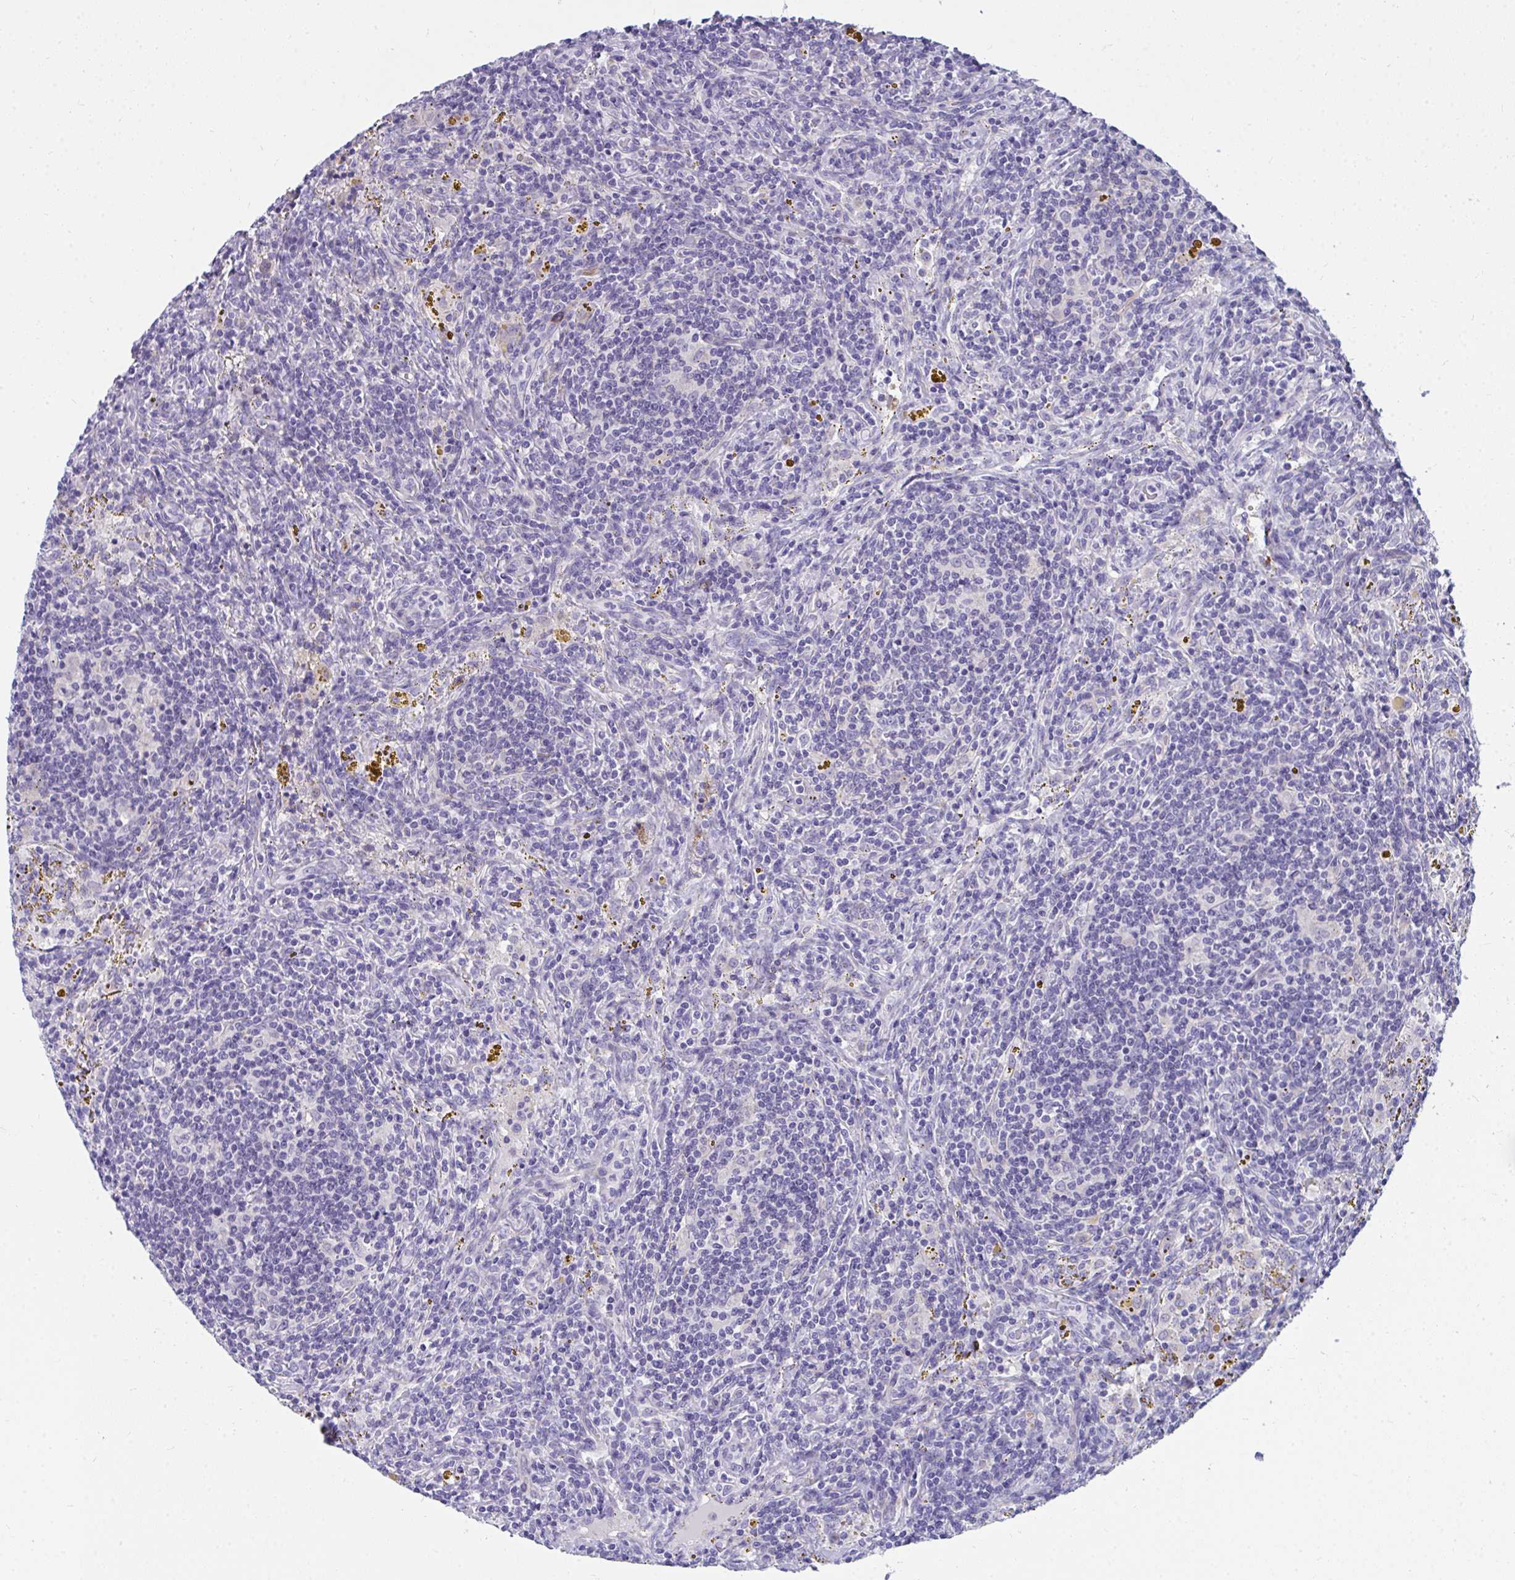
{"staining": {"intensity": "negative", "quantity": "none", "location": "none"}, "tissue": "lymphoma", "cell_type": "Tumor cells", "image_type": "cancer", "snomed": [{"axis": "morphology", "description": "Malignant lymphoma, non-Hodgkin's type, Low grade"}, {"axis": "topography", "description": "Spleen"}], "caption": "IHC of lymphoma shows no staining in tumor cells.", "gene": "TSBP1", "patient": {"sex": "female", "age": 70}}